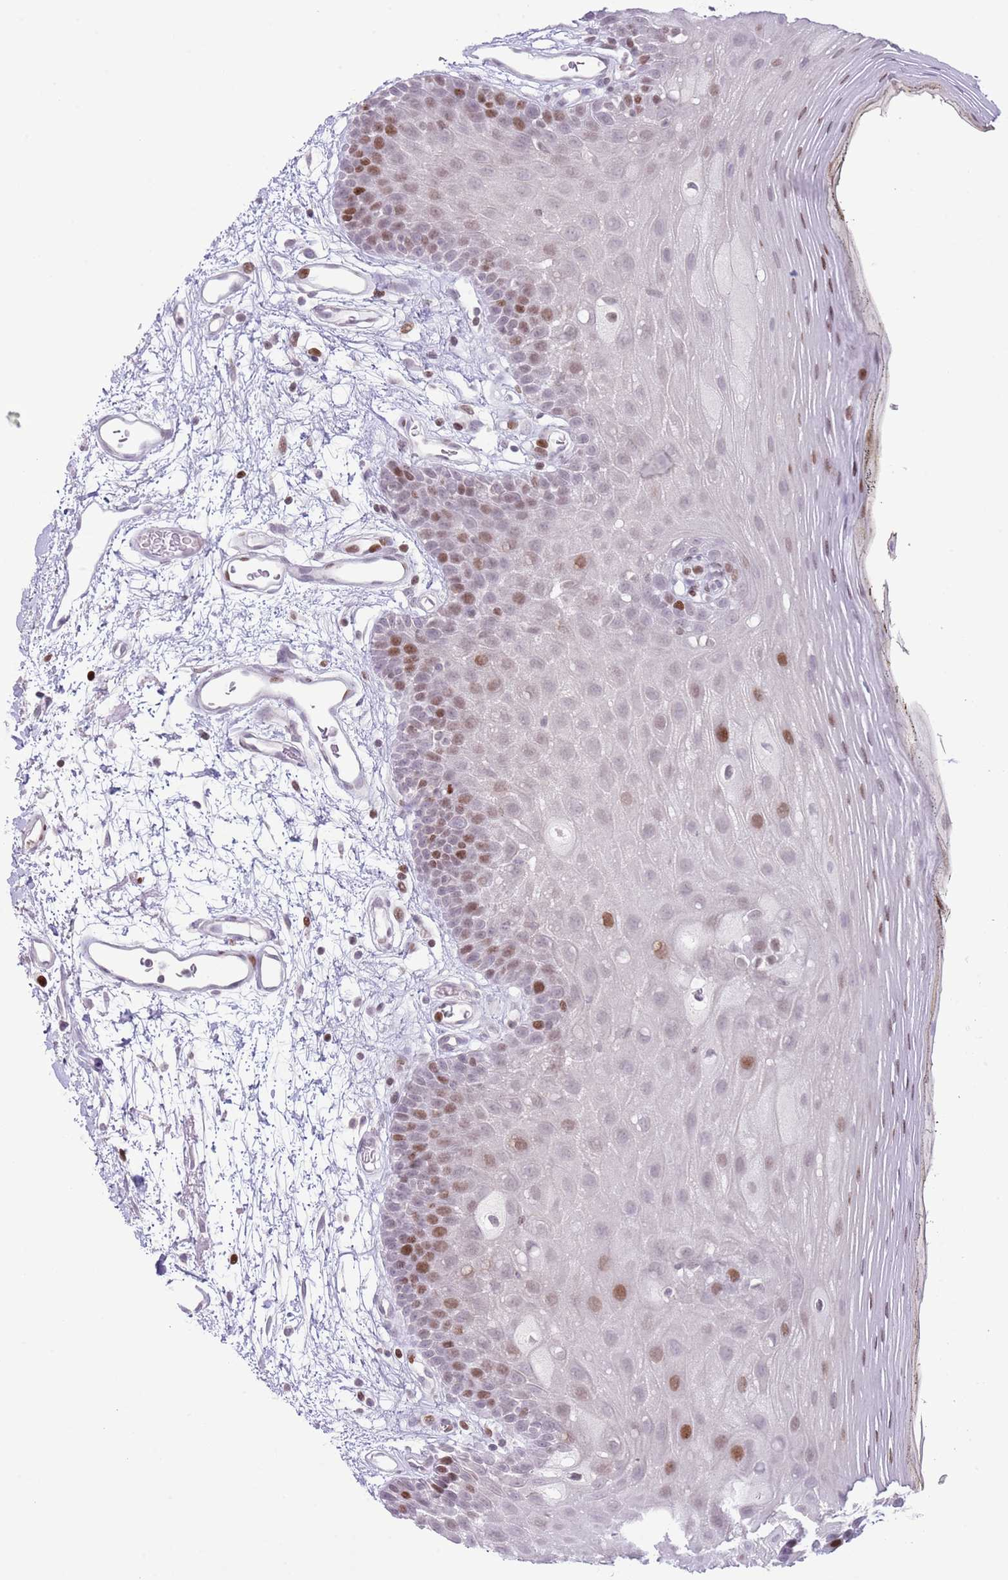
{"staining": {"intensity": "moderate", "quantity": "<25%", "location": "nuclear"}, "tissue": "oral mucosa", "cell_type": "Squamous epithelial cells", "image_type": "normal", "snomed": [{"axis": "morphology", "description": "Normal tissue, NOS"}, {"axis": "topography", "description": "Oral tissue"}, {"axis": "topography", "description": "Tounge, NOS"}], "caption": "Immunohistochemistry (IHC) (DAB) staining of unremarkable oral mucosa shows moderate nuclear protein positivity in about <25% of squamous epithelial cells.", "gene": "MFSD10", "patient": {"sex": "female", "age": 81}}